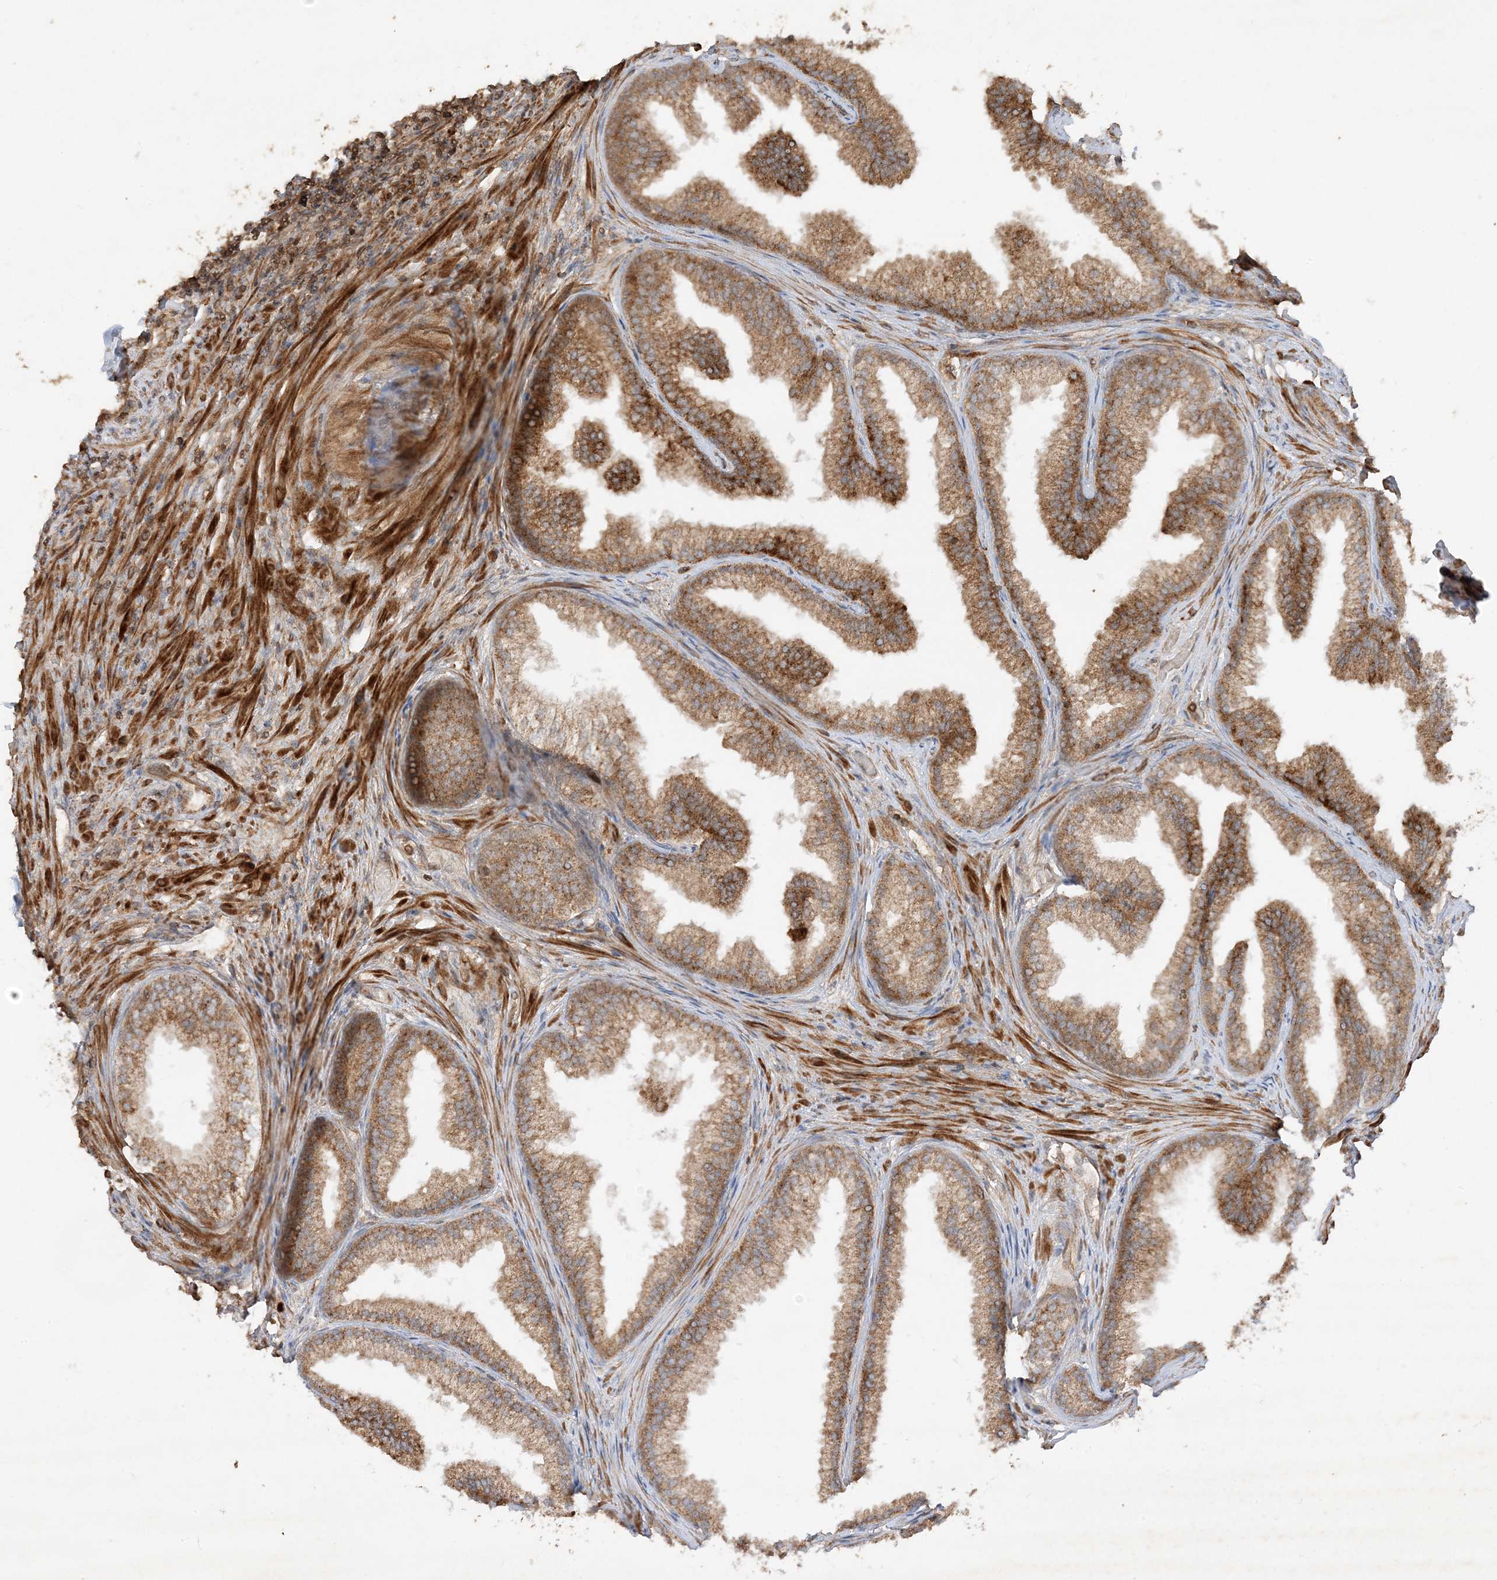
{"staining": {"intensity": "moderate", "quantity": ">75%", "location": "cytoplasmic/membranous"}, "tissue": "prostate", "cell_type": "Glandular cells", "image_type": "normal", "snomed": [{"axis": "morphology", "description": "Normal tissue, NOS"}, {"axis": "topography", "description": "Prostate"}], "caption": "An IHC image of unremarkable tissue is shown. Protein staining in brown labels moderate cytoplasmic/membranous positivity in prostate within glandular cells.", "gene": "XRN1", "patient": {"sex": "male", "age": 76}}